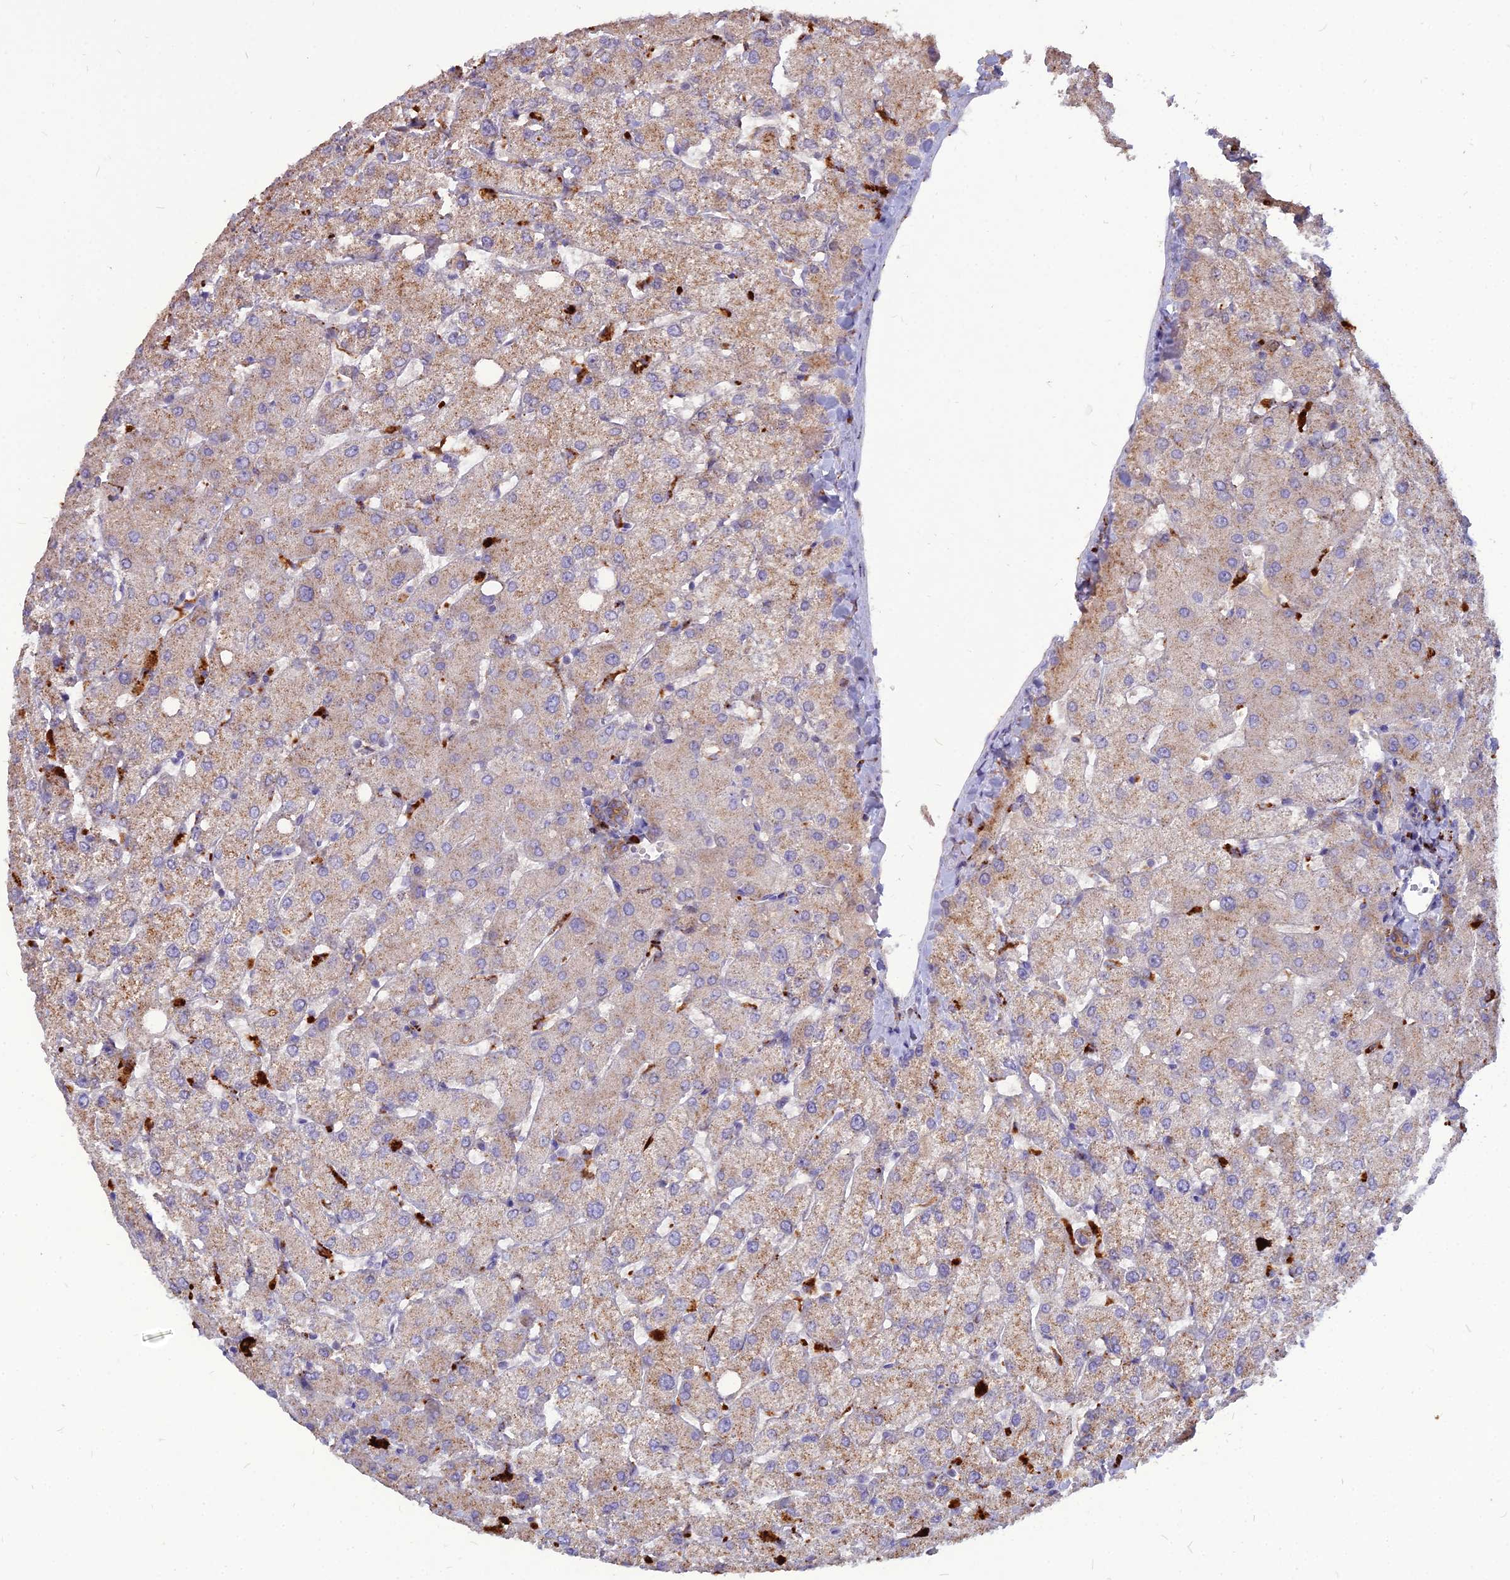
{"staining": {"intensity": "weak", "quantity": "25%-75%", "location": "cytoplasmic/membranous"}, "tissue": "liver", "cell_type": "Cholangiocytes", "image_type": "normal", "snomed": [{"axis": "morphology", "description": "Normal tissue, NOS"}, {"axis": "topography", "description": "Liver"}], "caption": "An image showing weak cytoplasmic/membranous positivity in about 25%-75% of cholangiocytes in unremarkable liver, as visualized by brown immunohistochemical staining.", "gene": "PCED1B", "patient": {"sex": "female", "age": 54}}